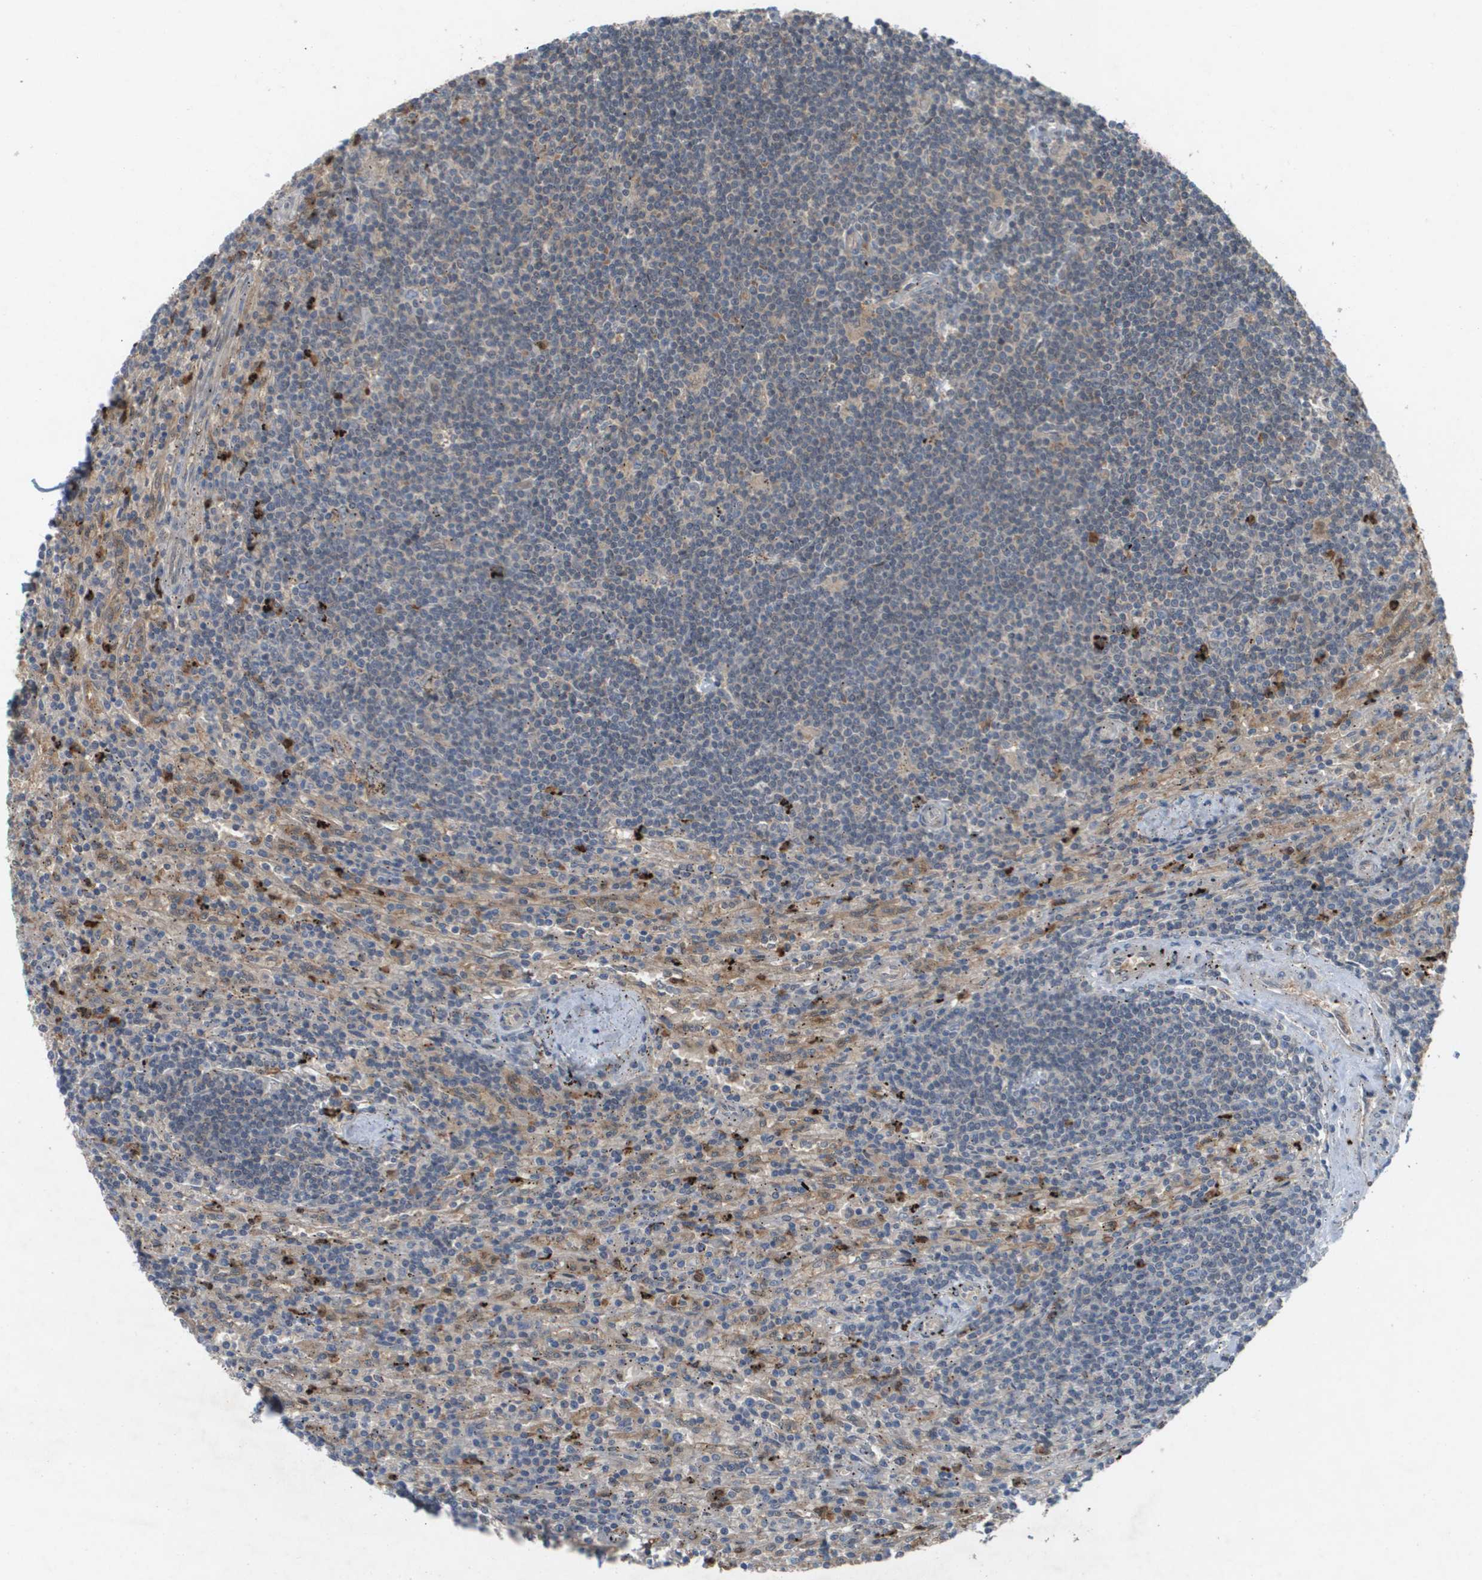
{"staining": {"intensity": "weak", "quantity": "25%-75%", "location": "cytoplasmic/membranous"}, "tissue": "lymphoma", "cell_type": "Tumor cells", "image_type": "cancer", "snomed": [{"axis": "morphology", "description": "Malignant lymphoma, non-Hodgkin's type, Low grade"}, {"axis": "topography", "description": "Spleen"}], "caption": "IHC histopathology image of neoplastic tissue: low-grade malignant lymphoma, non-Hodgkin's type stained using IHC exhibits low levels of weak protein expression localized specifically in the cytoplasmic/membranous of tumor cells, appearing as a cytoplasmic/membranous brown color.", "gene": "PALD1", "patient": {"sex": "male", "age": 76}}